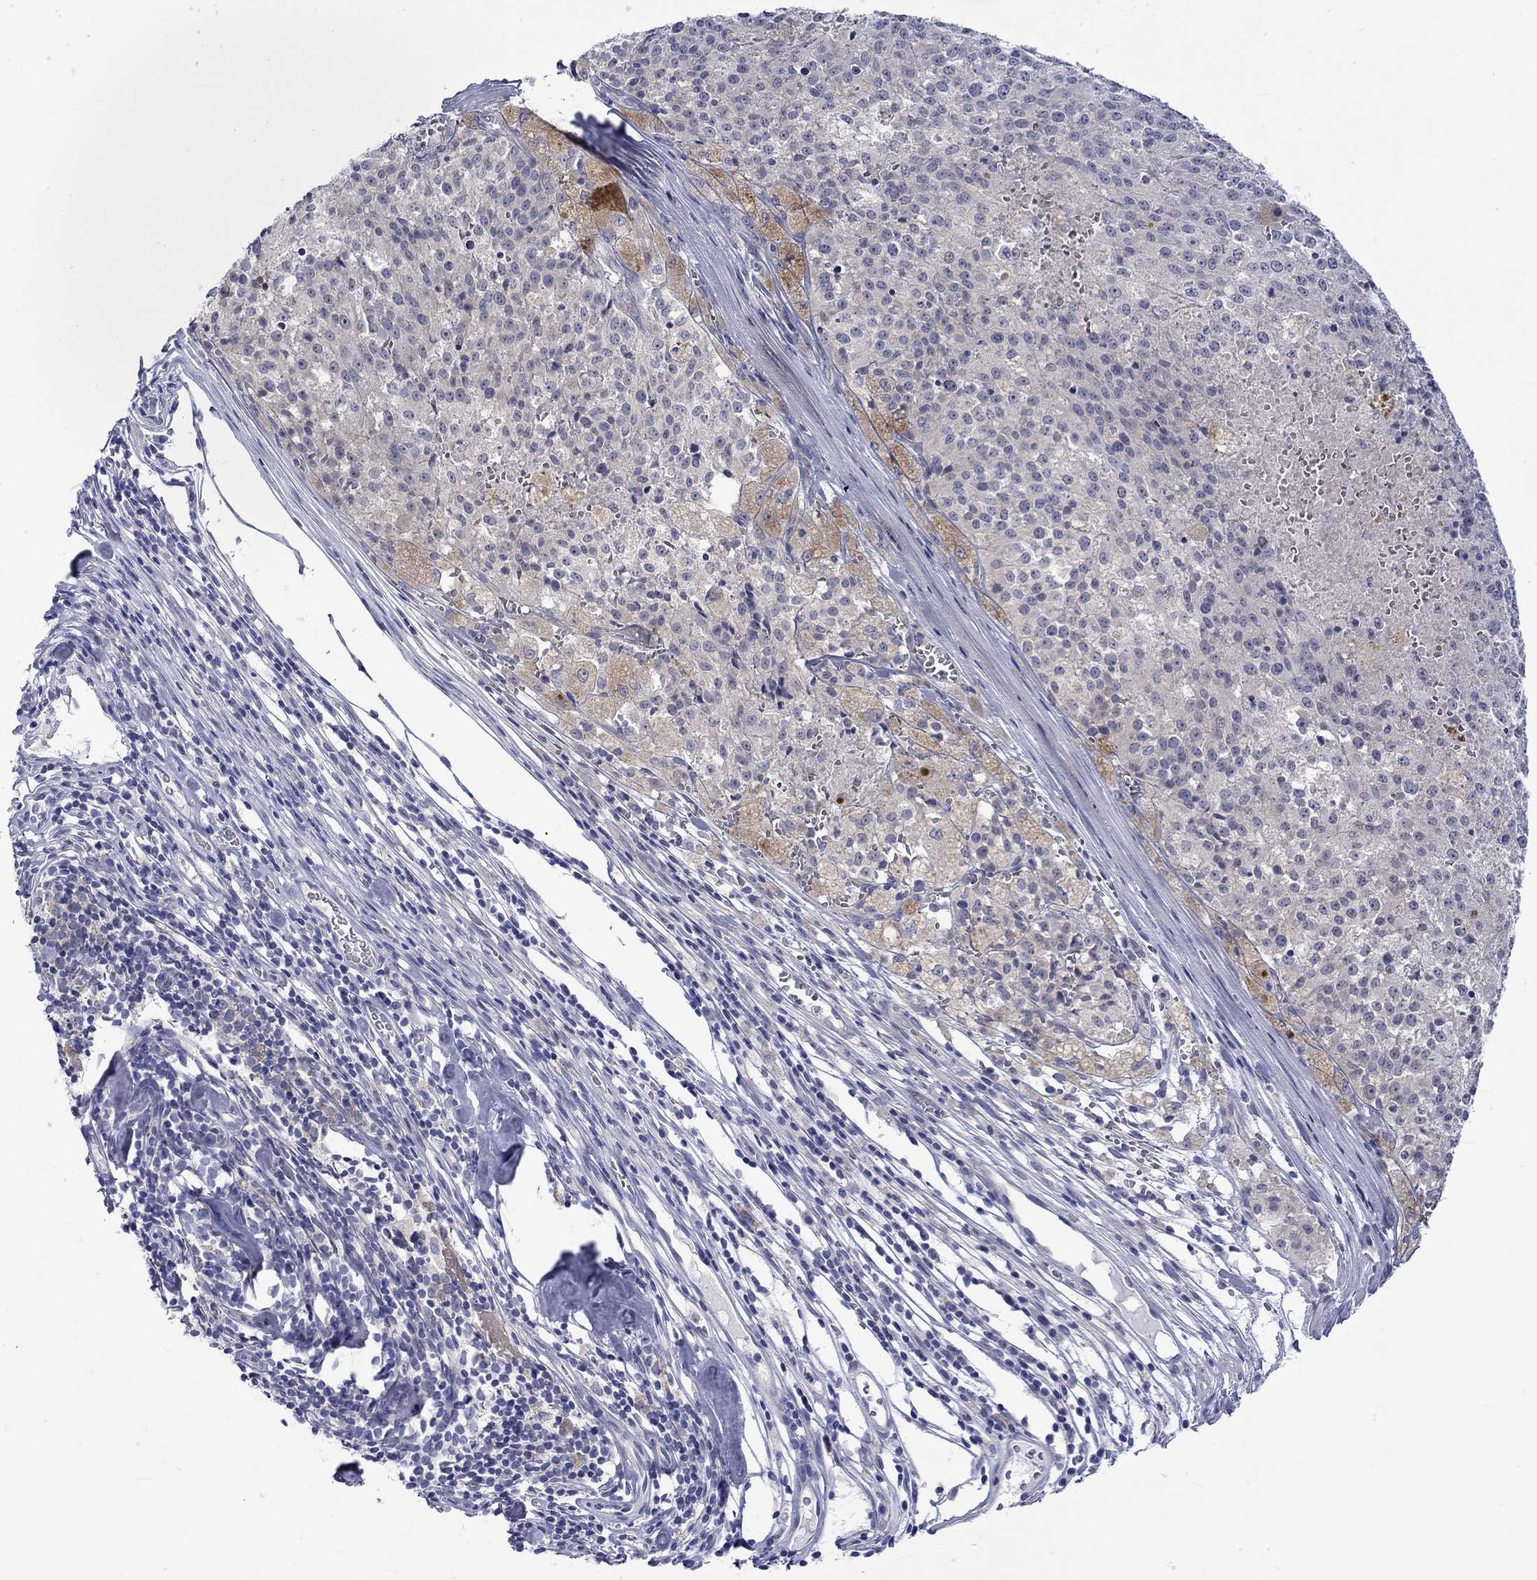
{"staining": {"intensity": "weak", "quantity": "<25%", "location": "cytoplasmic/membranous"}, "tissue": "melanoma", "cell_type": "Tumor cells", "image_type": "cancer", "snomed": [{"axis": "morphology", "description": "Malignant melanoma, Metastatic site"}, {"axis": "topography", "description": "Lymph node"}], "caption": "Tumor cells are negative for protein expression in human melanoma.", "gene": "CERS1", "patient": {"sex": "female", "age": 64}}